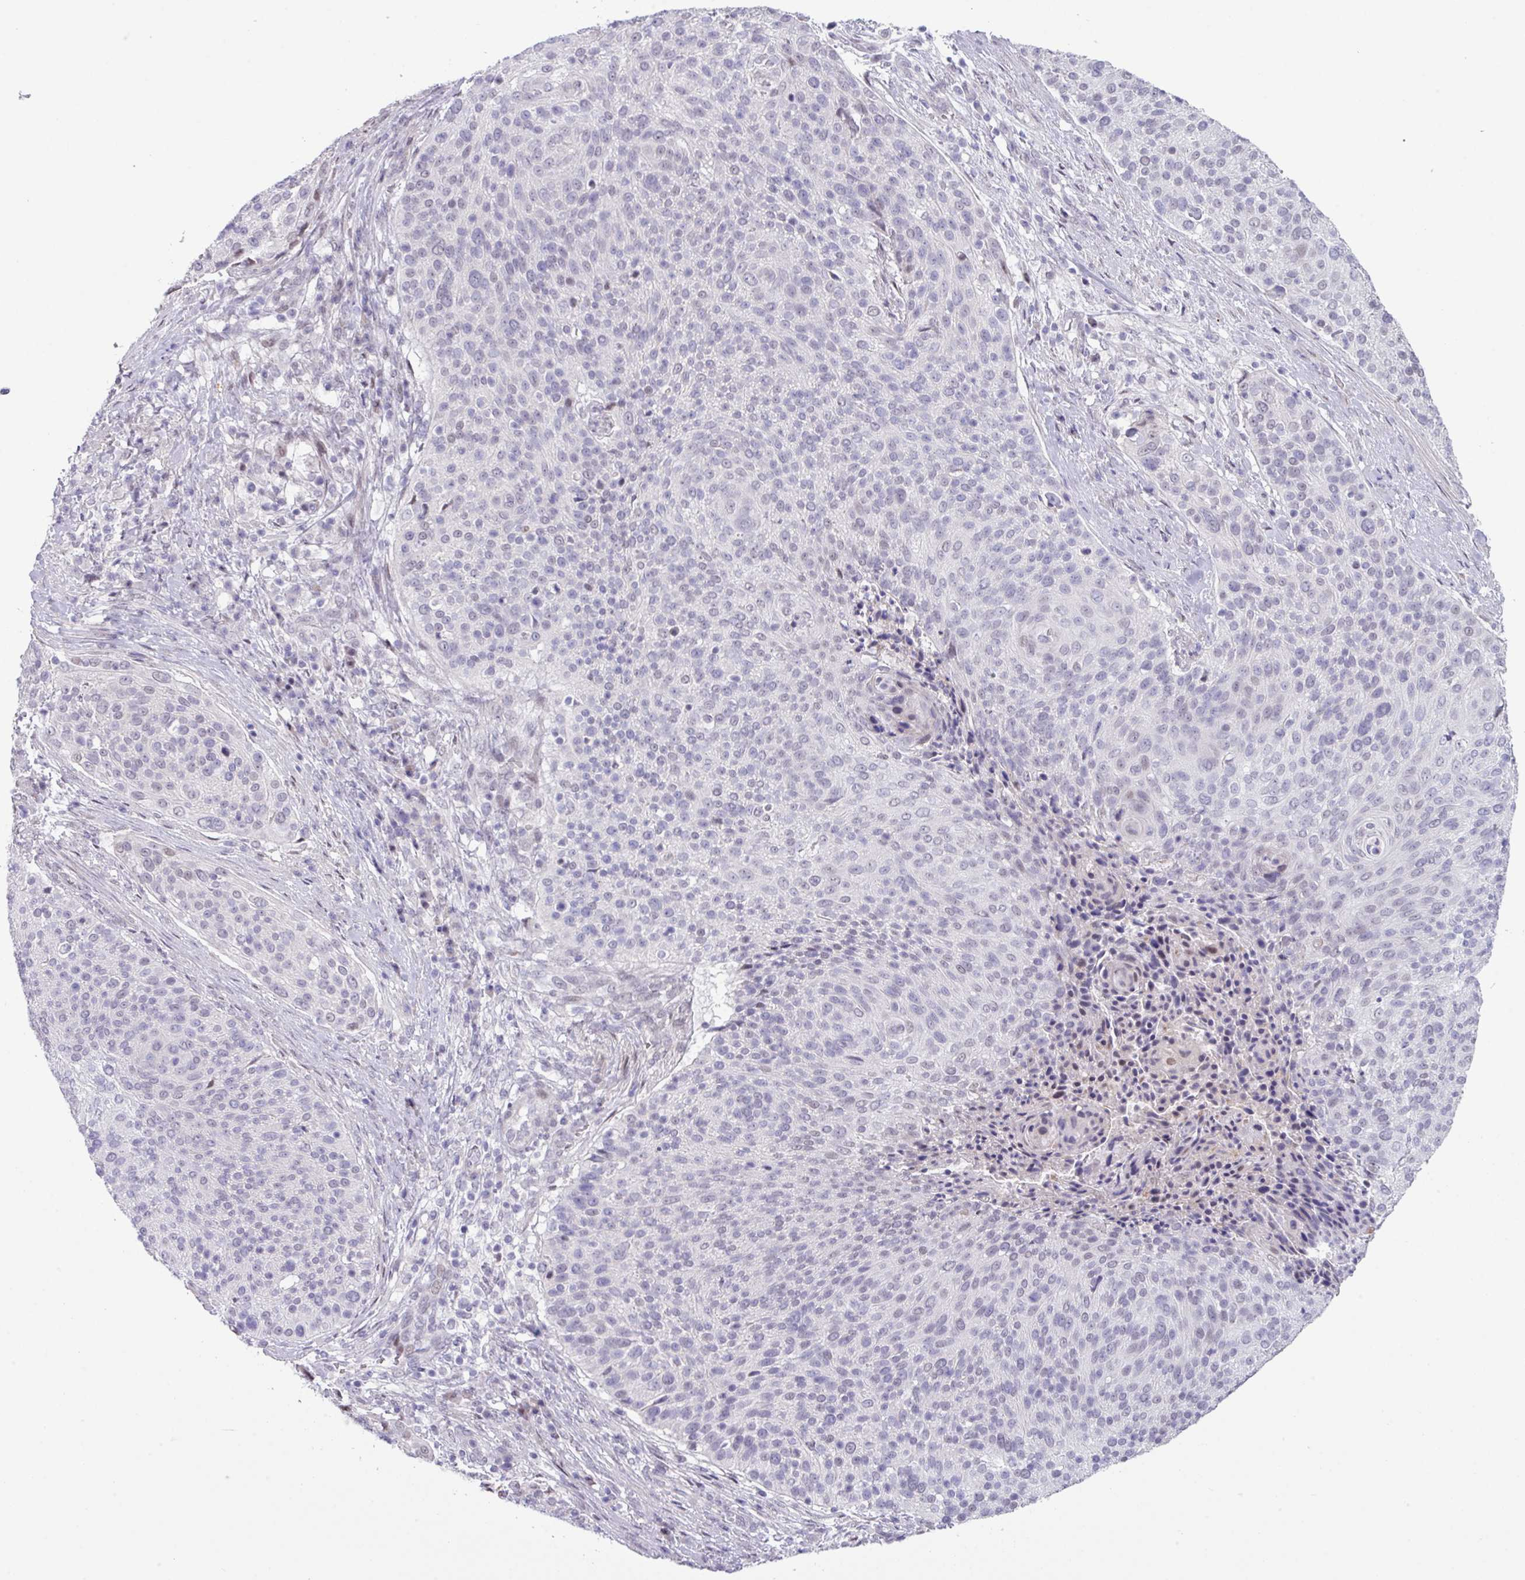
{"staining": {"intensity": "weak", "quantity": "25%-75%", "location": "nuclear"}, "tissue": "cervical cancer", "cell_type": "Tumor cells", "image_type": "cancer", "snomed": [{"axis": "morphology", "description": "Squamous cell carcinoma, NOS"}, {"axis": "topography", "description": "Cervix"}], "caption": "High-power microscopy captured an immunohistochemistry (IHC) histopathology image of cervical cancer (squamous cell carcinoma), revealing weak nuclear positivity in approximately 25%-75% of tumor cells. Nuclei are stained in blue.", "gene": "ANKRD13B", "patient": {"sex": "female", "age": 31}}